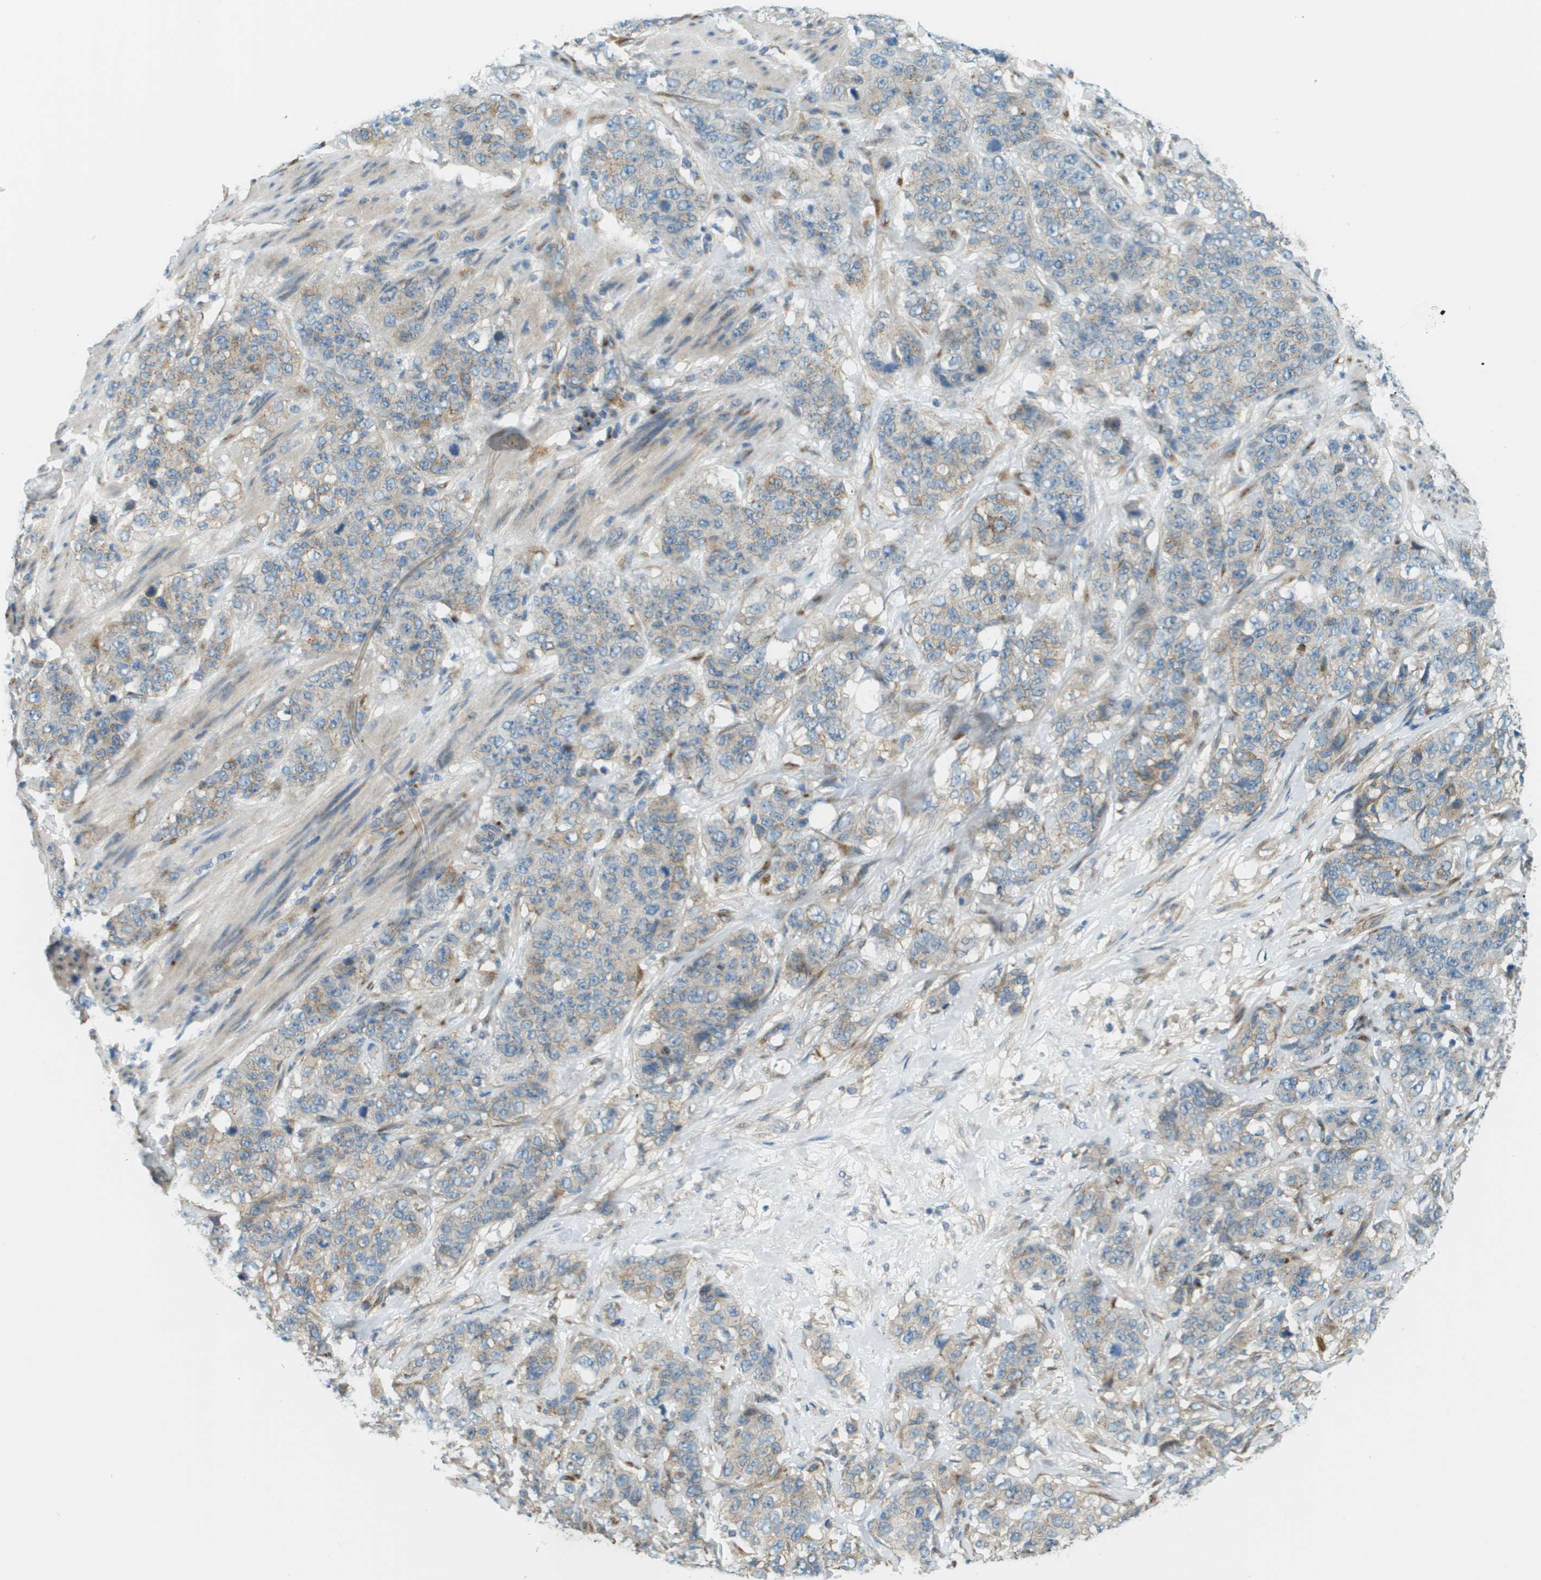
{"staining": {"intensity": "weak", "quantity": "25%-75%", "location": "cytoplasmic/membranous"}, "tissue": "stomach cancer", "cell_type": "Tumor cells", "image_type": "cancer", "snomed": [{"axis": "morphology", "description": "Adenocarcinoma, NOS"}, {"axis": "topography", "description": "Stomach"}], "caption": "This histopathology image reveals immunohistochemistry staining of human stomach adenocarcinoma, with low weak cytoplasmic/membranous staining in approximately 25%-75% of tumor cells.", "gene": "ACBD3", "patient": {"sex": "male", "age": 48}}